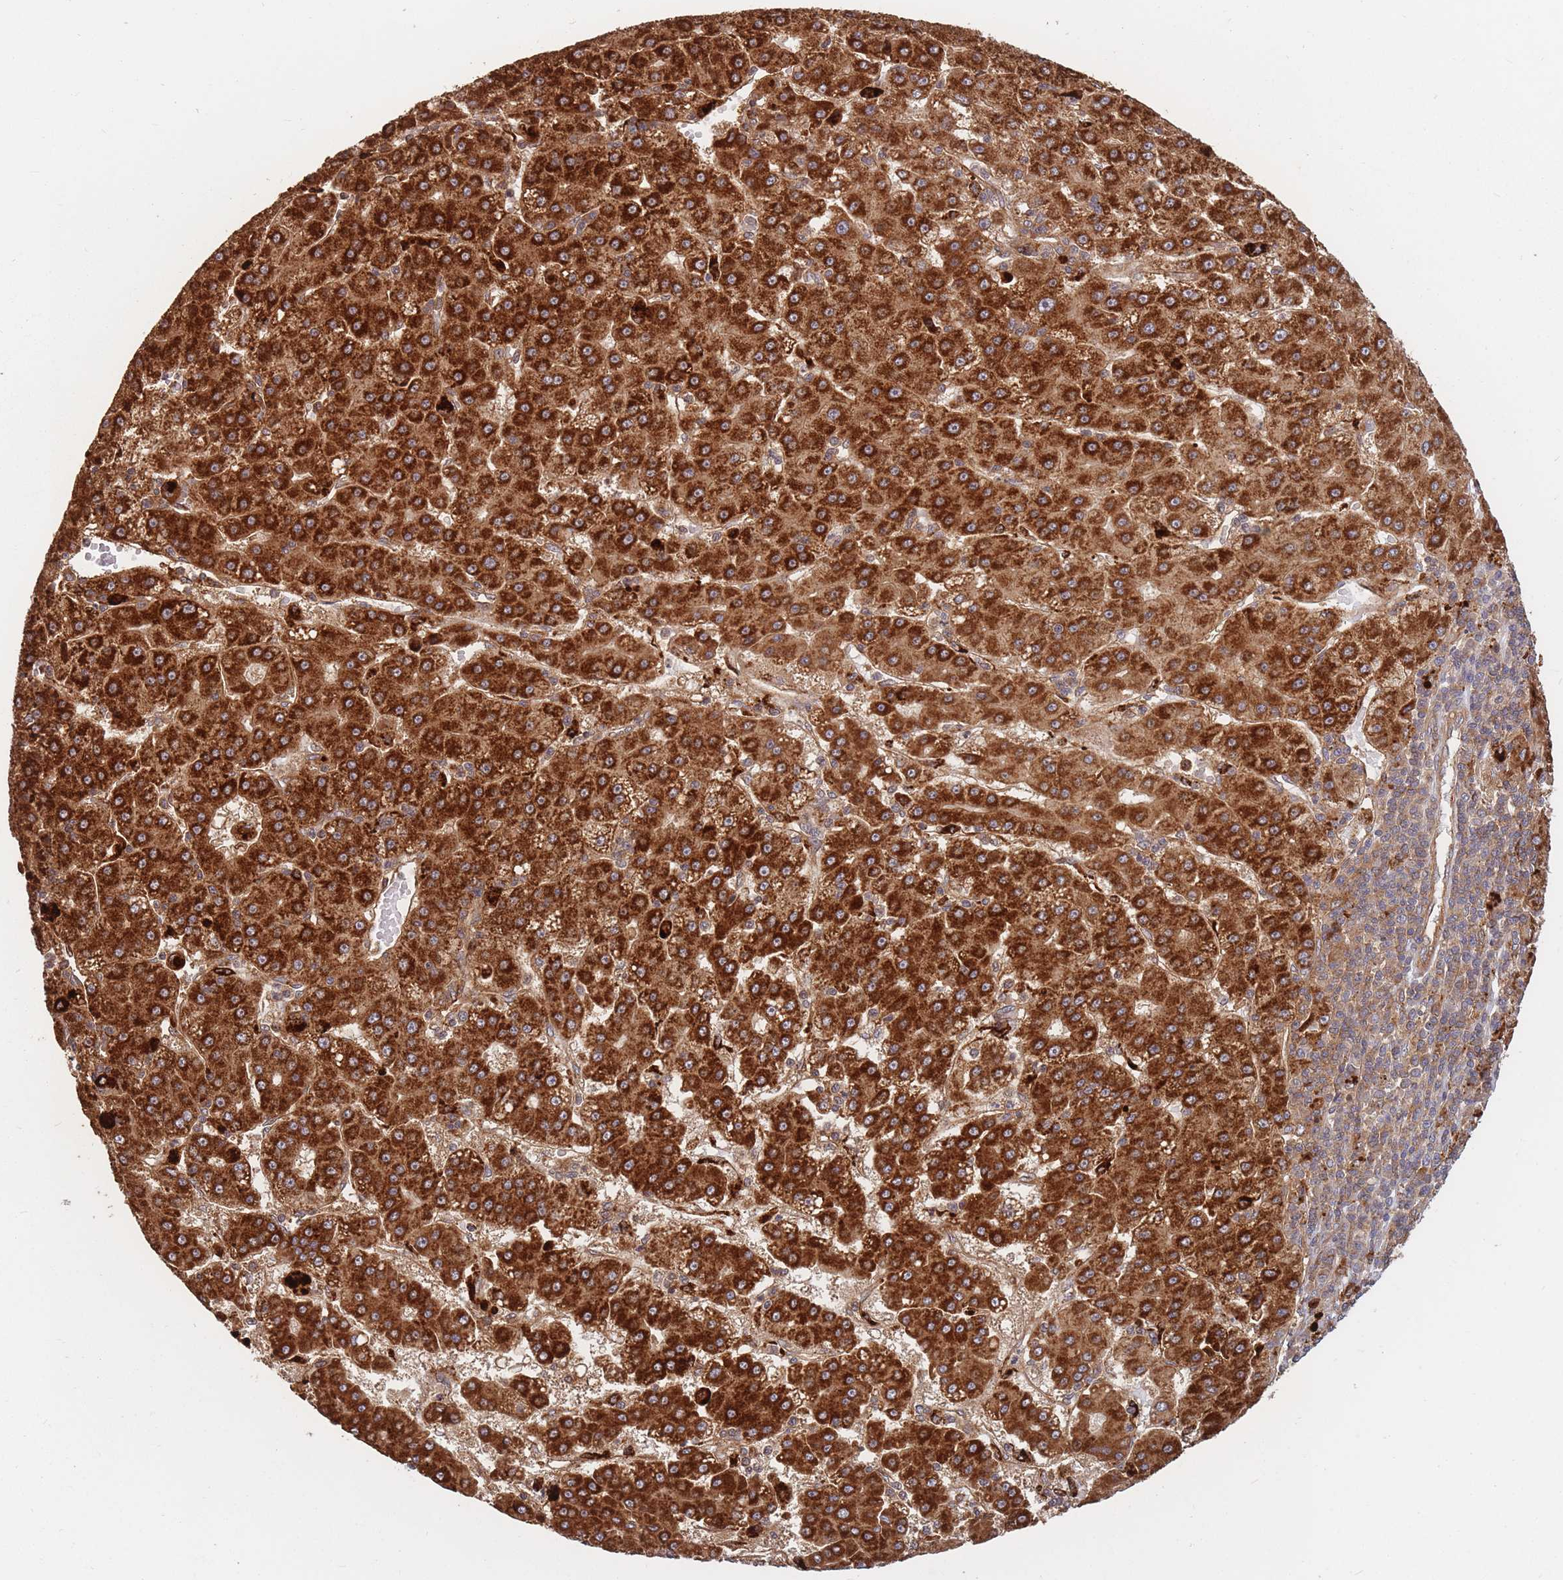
{"staining": {"intensity": "strong", "quantity": ">75%", "location": "cytoplasmic/membranous"}, "tissue": "liver cancer", "cell_type": "Tumor cells", "image_type": "cancer", "snomed": [{"axis": "morphology", "description": "Carcinoma, Hepatocellular, NOS"}, {"axis": "topography", "description": "Liver"}], "caption": "Brown immunohistochemical staining in human liver hepatocellular carcinoma shows strong cytoplasmic/membranous positivity in approximately >75% of tumor cells.", "gene": "RASSF2", "patient": {"sex": "male", "age": 76}}